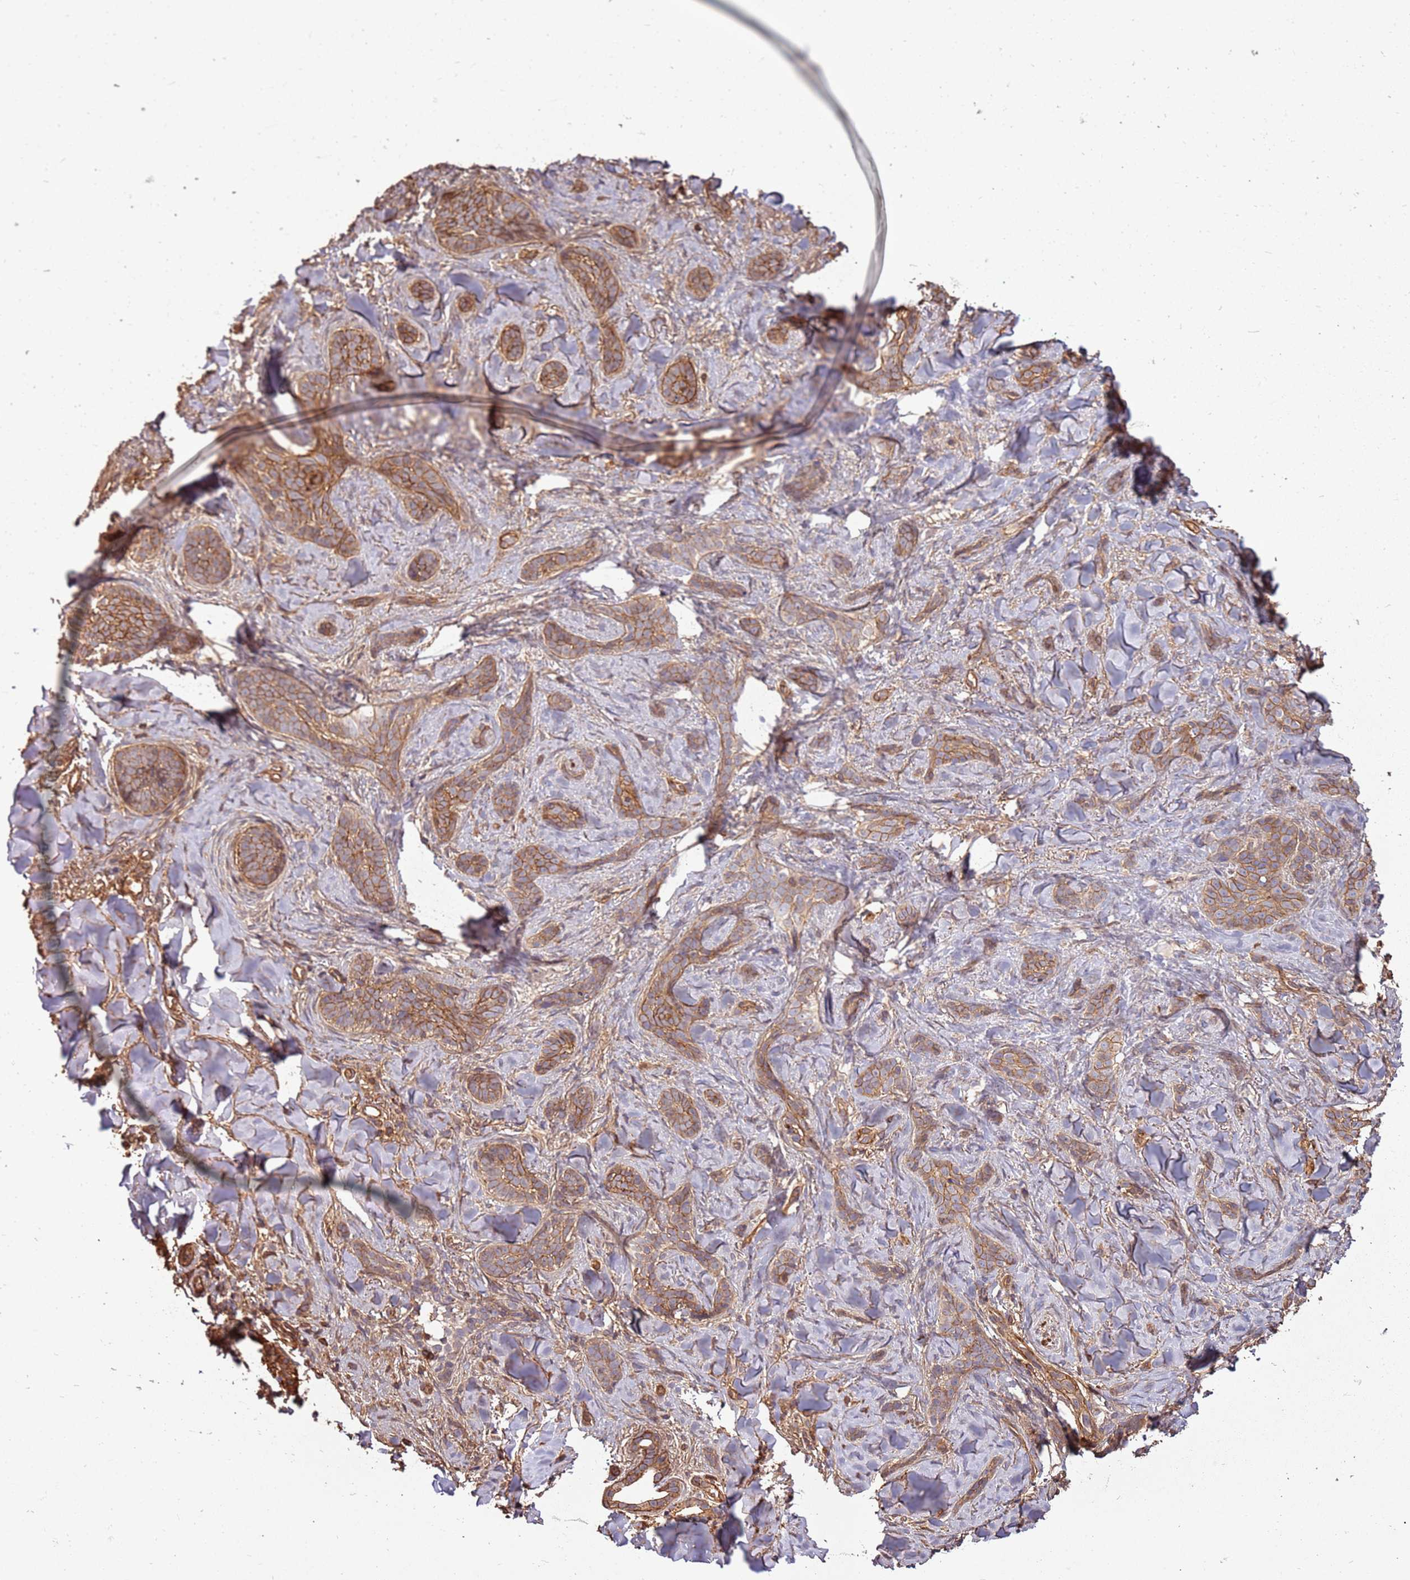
{"staining": {"intensity": "moderate", "quantity": ">75%", "location": "cytoplasmic/membranous"}, "tissue": "skin cancer", "cell_type": "Tumor cells", "image_type": "cancer", "snomed": [{"axis": "morphology", "description": "Basal cell carcinoma"}, {"axis": "topography", "description": "Skin"}], "caption": "Brown immunohistochemical staining in human skin cancer (basal cell carcinoma) exhibits moderate cytoplasmic/membranous staining in approximately >75% of tumor cells.", "gene": "ACVR2A", "patient": {"sex": "female", "age": 55}}